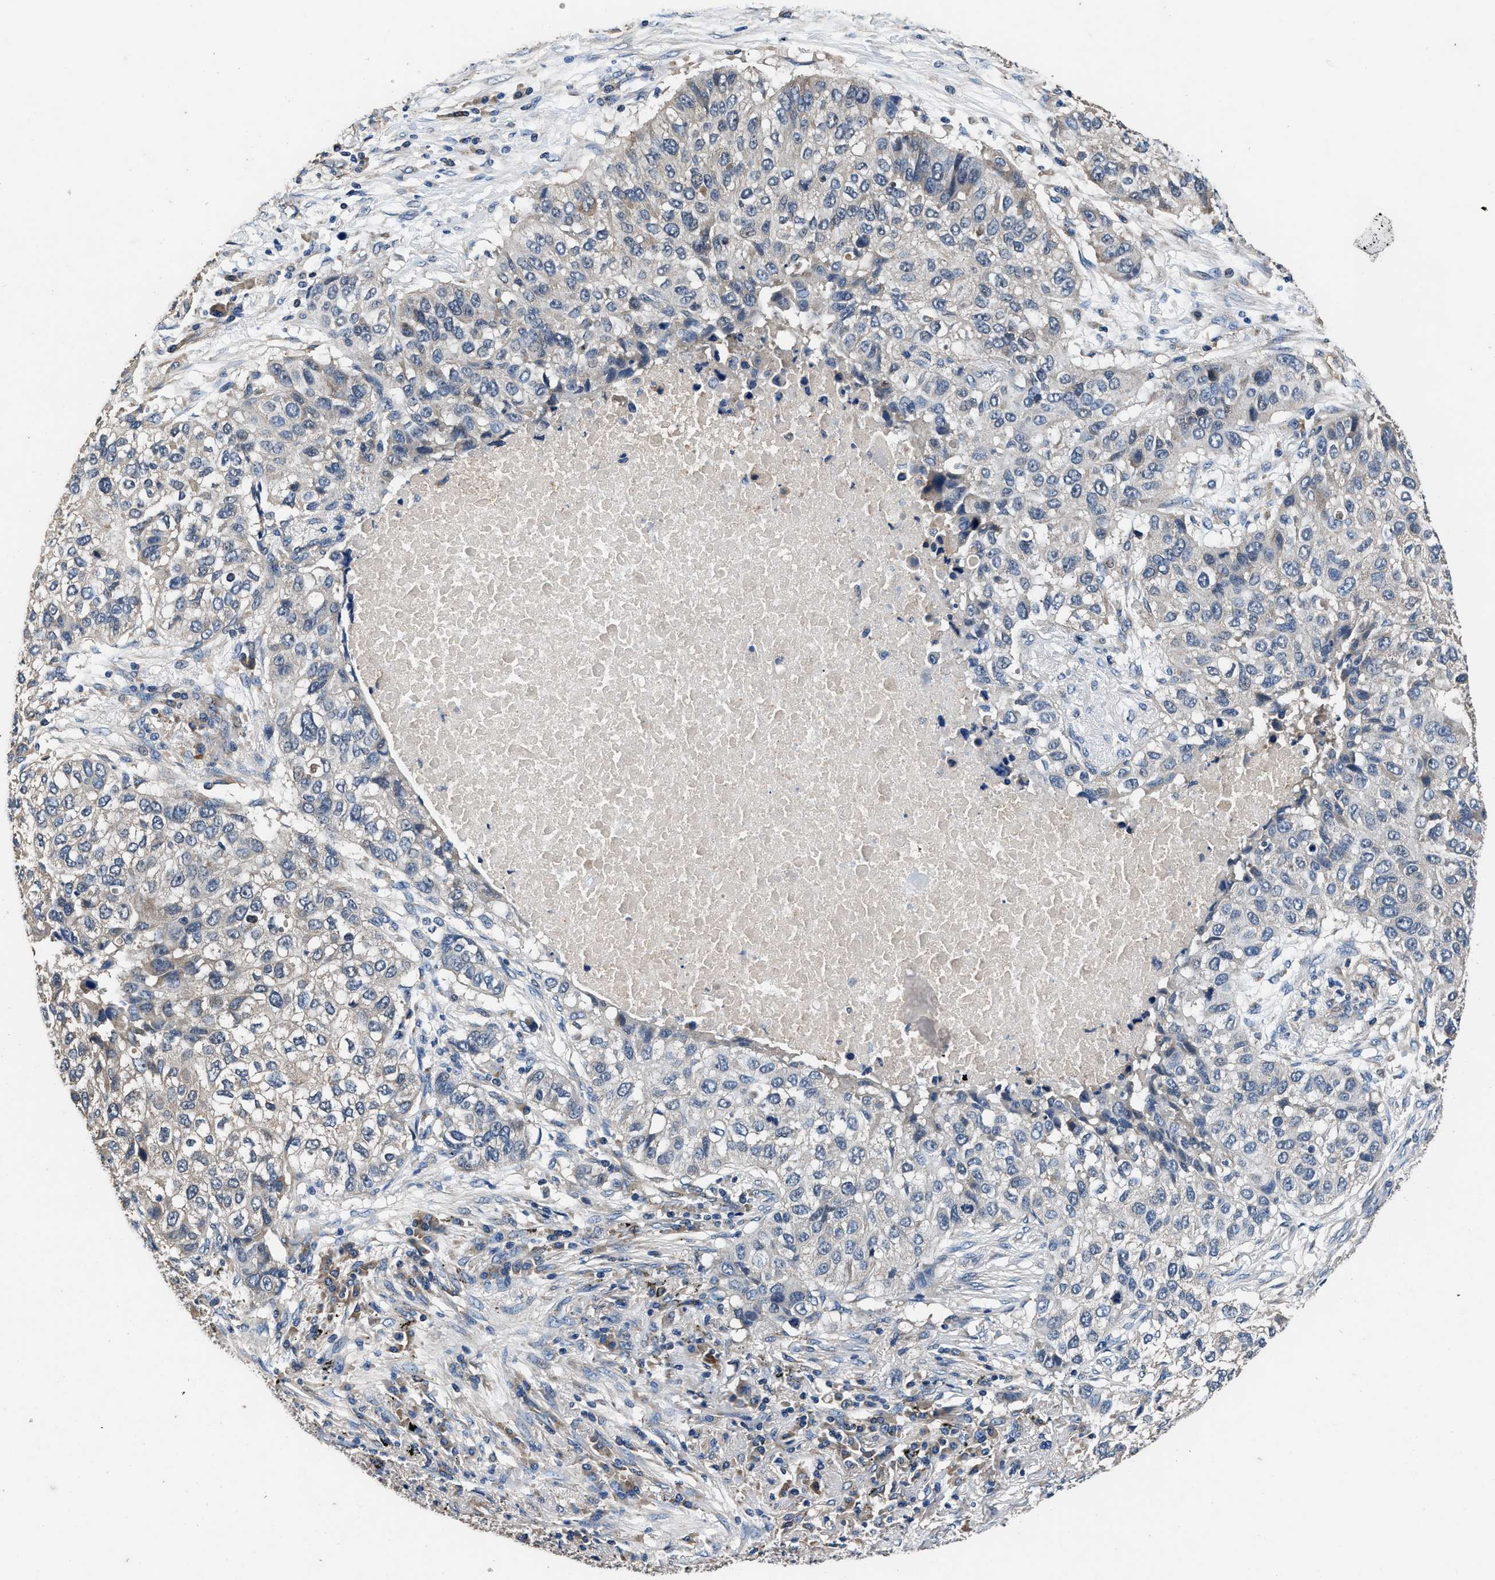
{"staining": {"intensity": "negative", "quantity": "none", "location": "none"}, "tissue": "lung cancer", "cell_type": "Tumor cells", "image_type": "cancer", "snomed": [{"axis": "morphology", "description": "Squamous cell carcinoma, NOS"}, {"axis": "topography", "description": "Lung"}], "caption": "Lung cancer stained for a protein using IHC exhibits no expression tumor cells.", "gene": "DHRS7B", "patient": {"sex": "male", "age": 57}}